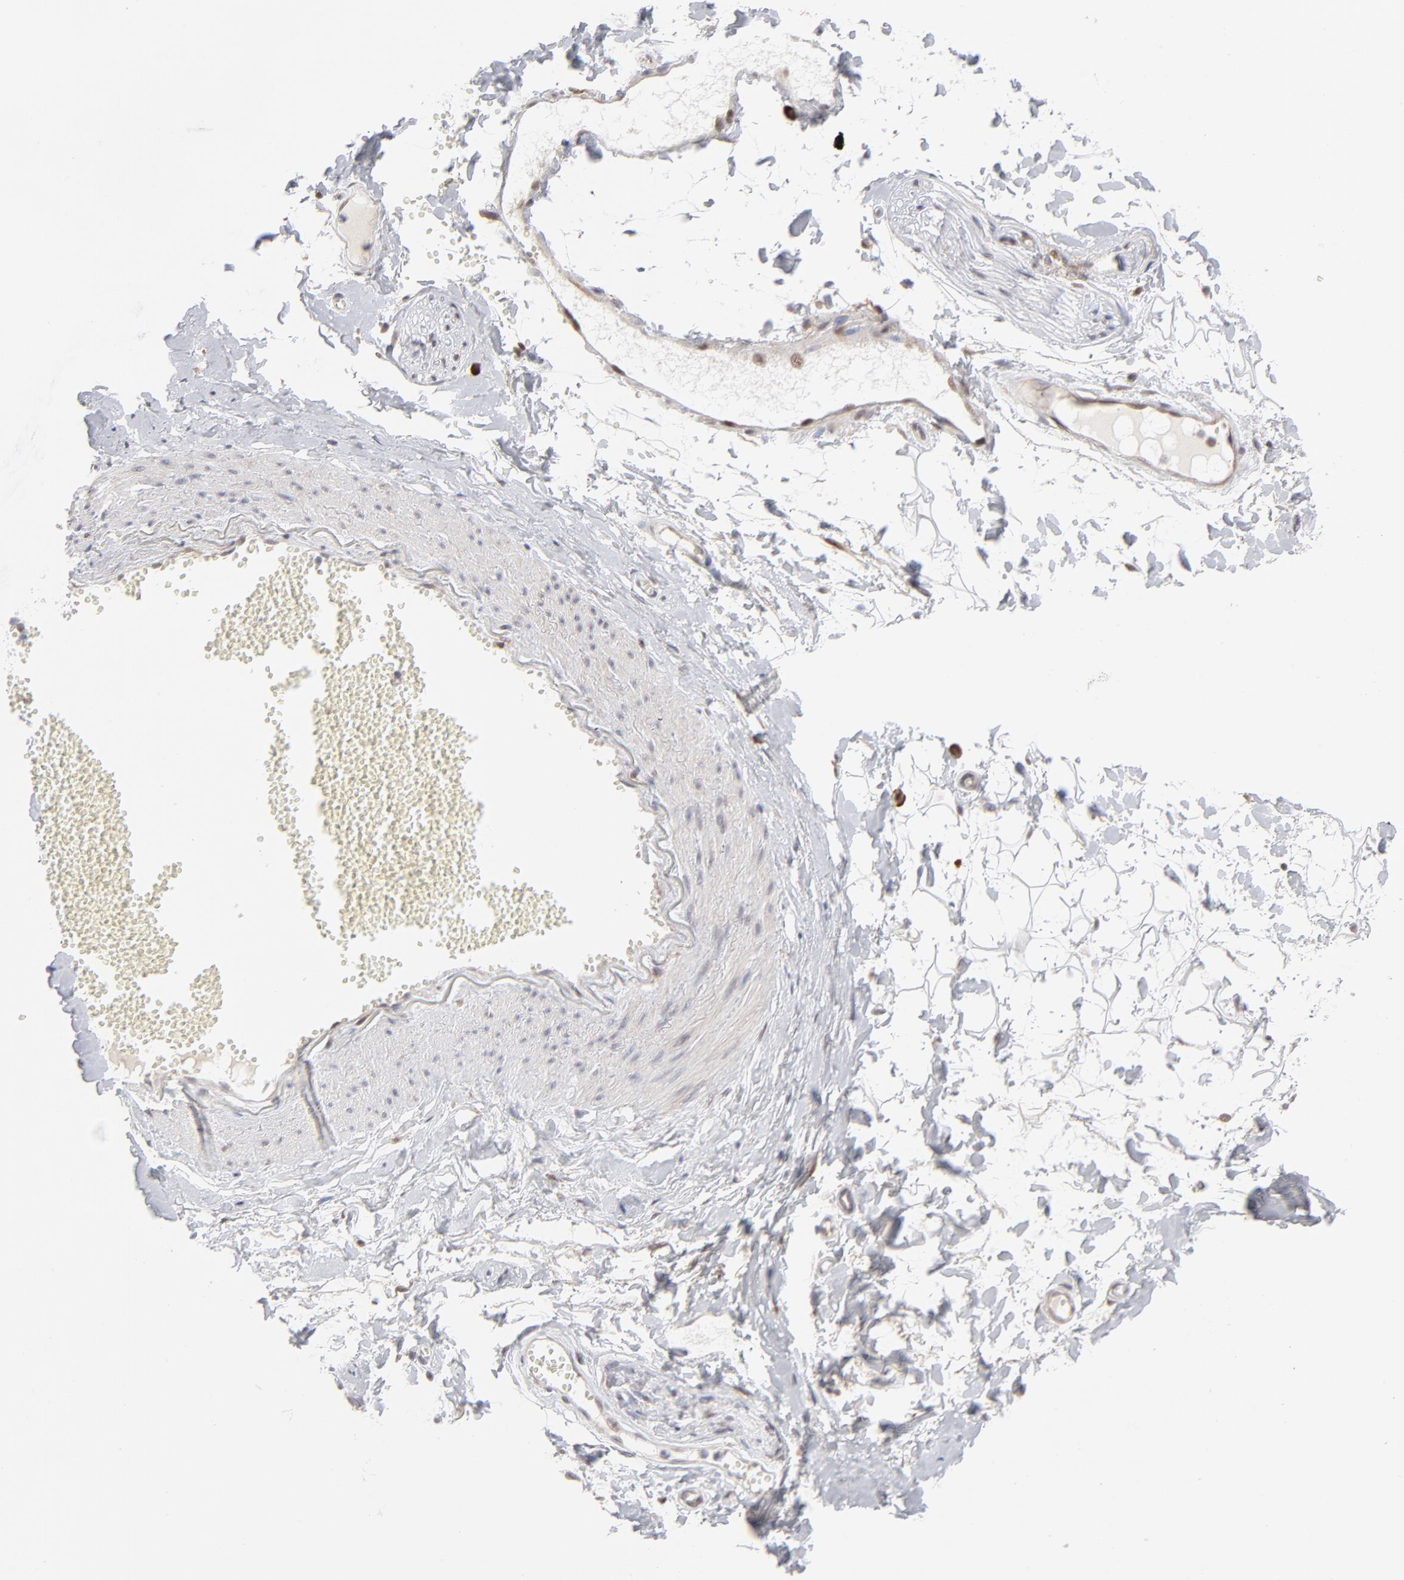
{"staining": {"intensity": "negative", "quantity": "none", "location": "none"}, "tissue": "adipose tissue", "cell_type": "Adipocytes", "image_type": "normal", "snomed": [{"axis": "morphology", "description": "Normal tissue, NOS"}, {"axis": "morphology", "description": "Inflammation, NOS"}, {"axis": "topography", "description": "Salivary gland"}, {"axis": "topography", "description": "Peripheral nerve tissue"}], "caption": "Immunohistochemical staining of unremarkable adipose tissue displays no significant expression in adipocytes.", "gene": "NBN", "patient": {"sex": "female", "age": 75}}